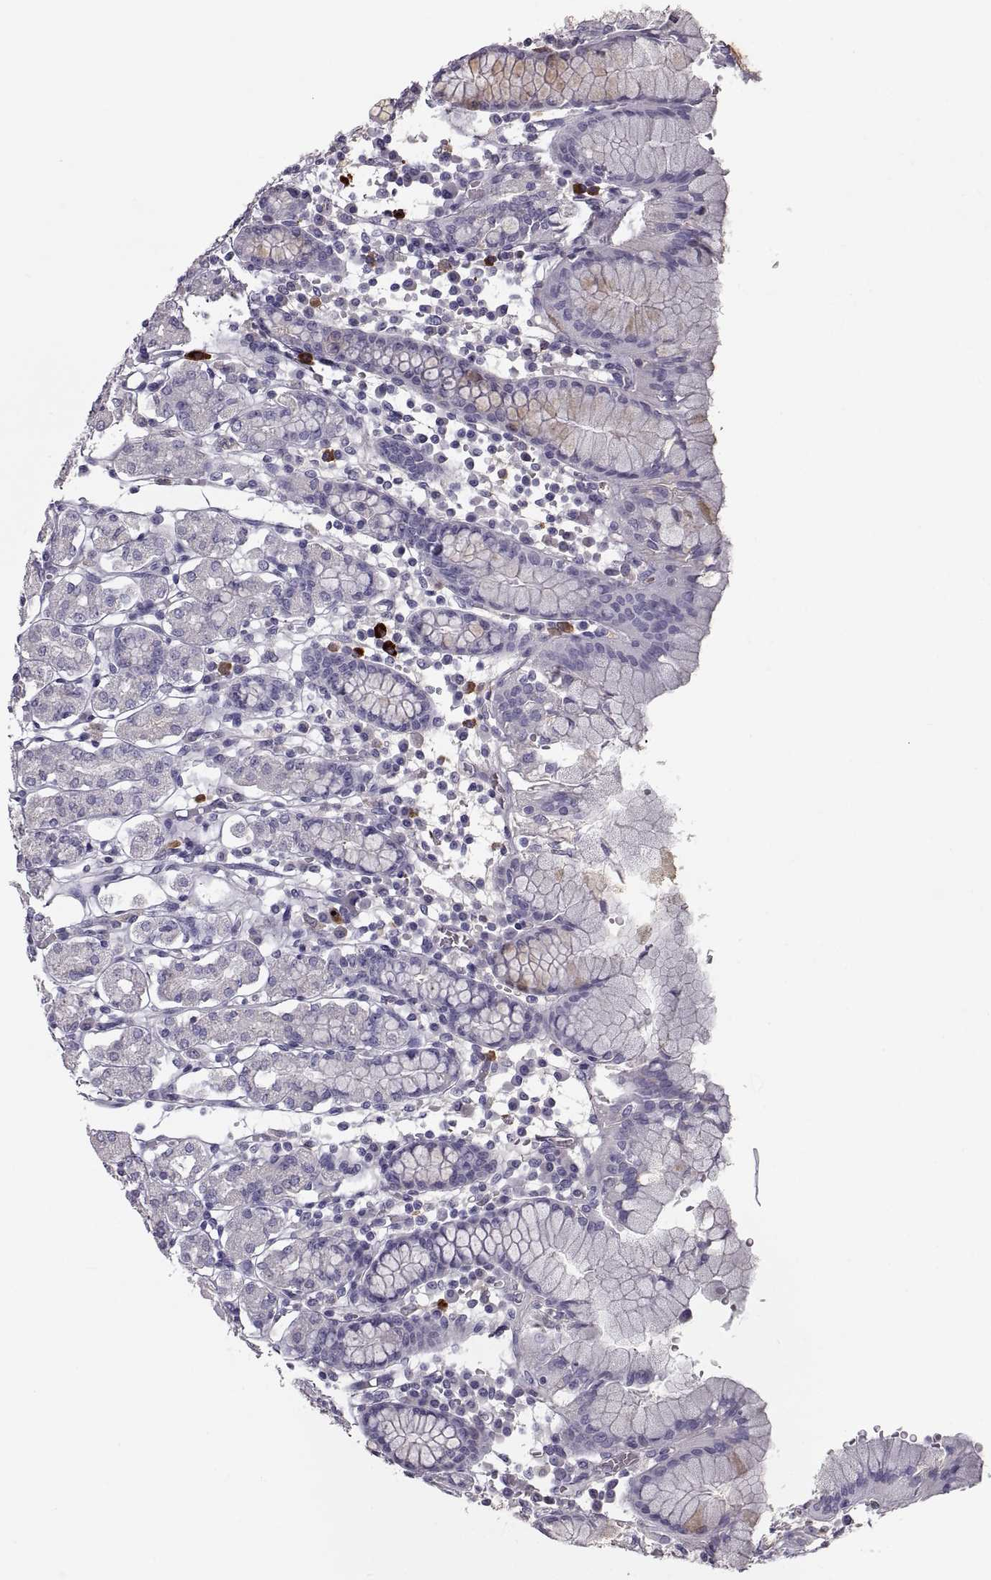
{"staining": {"intensity": "negative", "quantity": "none", "location": "none"}, "tissue": "stomach", "cell_type": "Glandular cells", "image_type": "normal", "snomed": [{"axis": "morphology", "description": "Normal tissue, NOS"}, {"axis": "topography", "description": "Stomach, upper"}, {"axis": "topography", "description": "Stomach"}], "caption": "Image shows no protein staining in glandular cells of normal stomach. (Stains: DAB (3,3'-diaminobenzidine) IHC with hematoxylin counter stain, Microscopy: brightfield microscopy at high magnification).", "gene": "CCL19", "patient": {"sex": "male", "age": 62}}